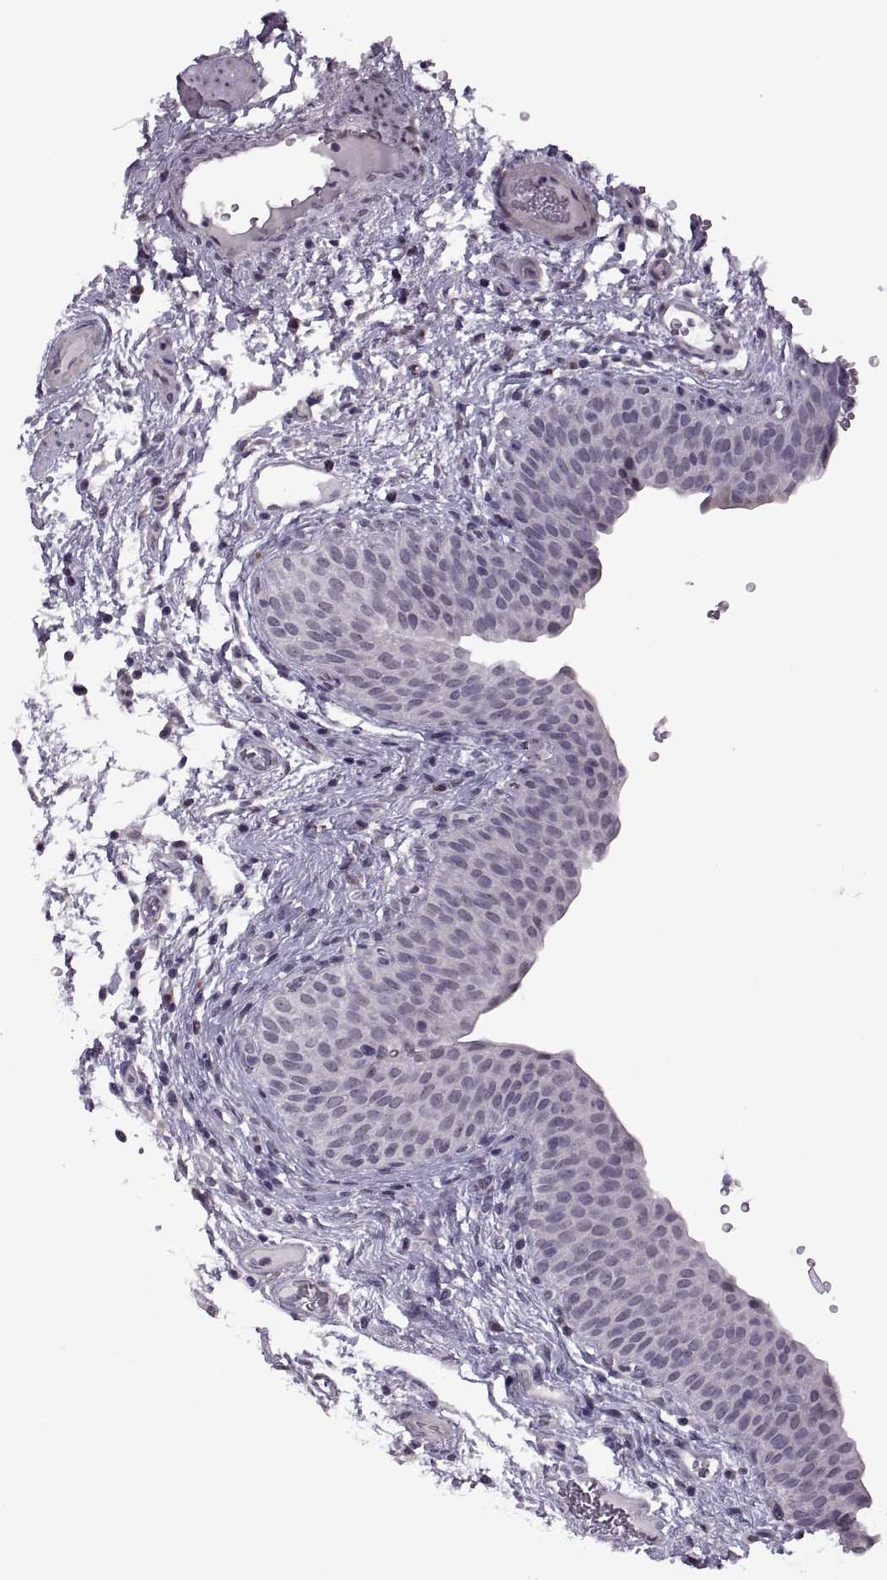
{"staining": {"intensity": "negative", "quantity": "none", "location": "none"}, "tissue": "urinary bladder", "cell_type": "Urothelial cells", "image_type": "normal", "snomed": [{"axis": "morphology", "description": "Normal tissue, NOS"}, {"axis": "topography", "description": "Urinary bladder"}], "caption": "High magnification brightfield microscopy of benign urinary bladder stained with DAB (3,3'-diaminobenzidine) (brown) and counterstained with hematoxylin (blue): urothelial cells show no significant positivity. The staining was performed using DAB to visualize the protein expression in brown, while the nuclei were stained in blue with hematoxylin (Magnification: 20x).", "gene": "PRSS37", "patient": {"sex": "male", "age": 66}}